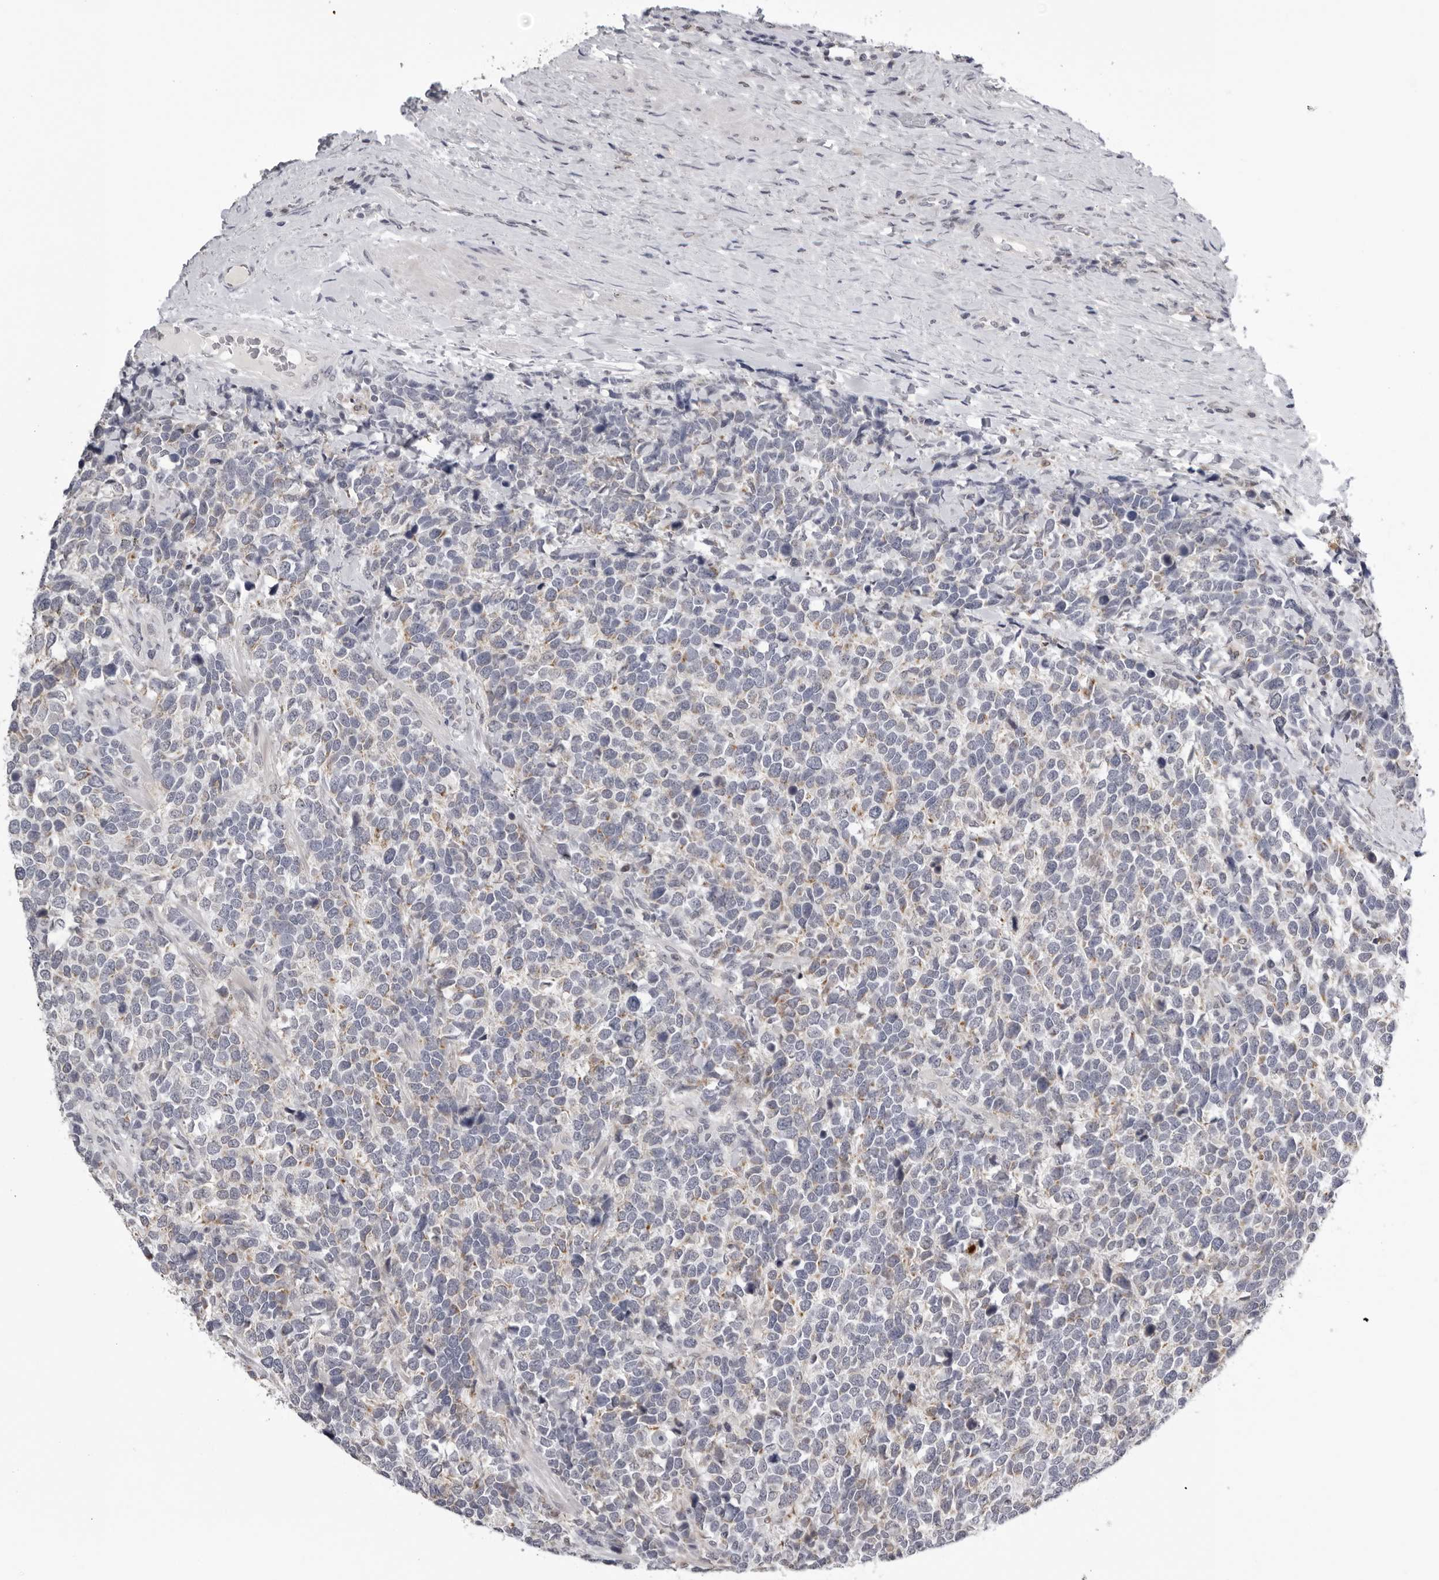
{"staining": {"intensity": "negative", "quantity": "none", "location": "none"}, "tissue": "urothelial cancer", "cell_type": "Tumor cells", "image_type": "cancer", "snomed": [{"axis": "morphology", "description": "Urothelial carcinoma, High grade"}, {"axis": "topography", "description": "Urinary bladder"}], "caption": "Human urothelial cancer stained for a protein using IHC displays no expression in tumor cells.", "gene": "CPT2", "patient": {"sex": "female", "age": 82}}